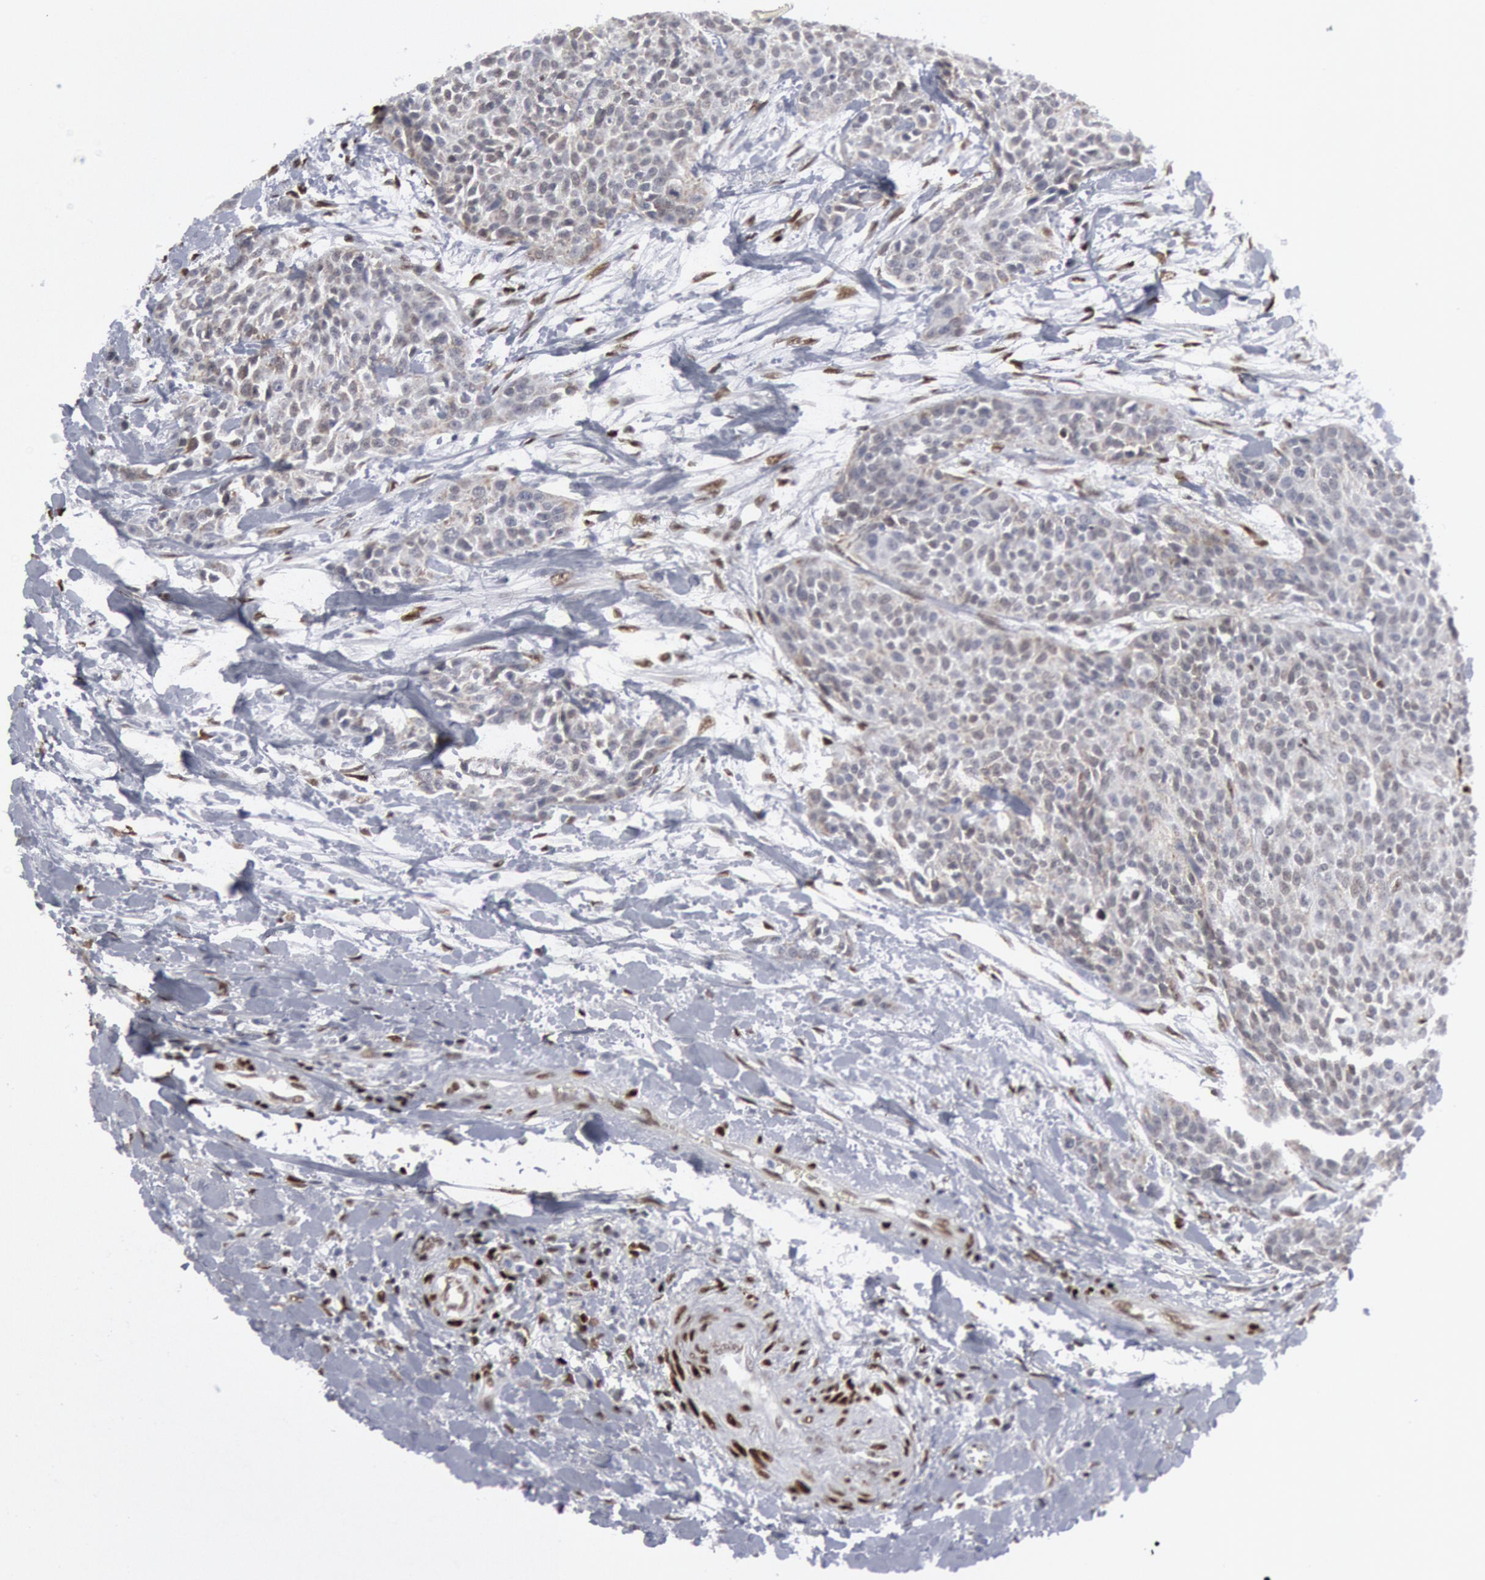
{"staining": {"intensity": "negative", "quantity": "none", "location": "none"}, "tissue": "urothelial cancer", "cell_type": "Tumor cells", "image_type": "cancer", "snomed": [{"axis": "morphology", "description": "Urothelial carcinoma, High grade"}, {"axis": "topography", "description": "Urinary bladder"}], "caption": "Immunohistochemistry (IHC) histopathology image of urothelial cancer stained for a protein (brown), which shows no expression in tumor cells. (DAB IHC visualized using brightfield microscopy, high magnification).", "gene": "MECP2", "patient": {"sex": "male", "age": 56}}